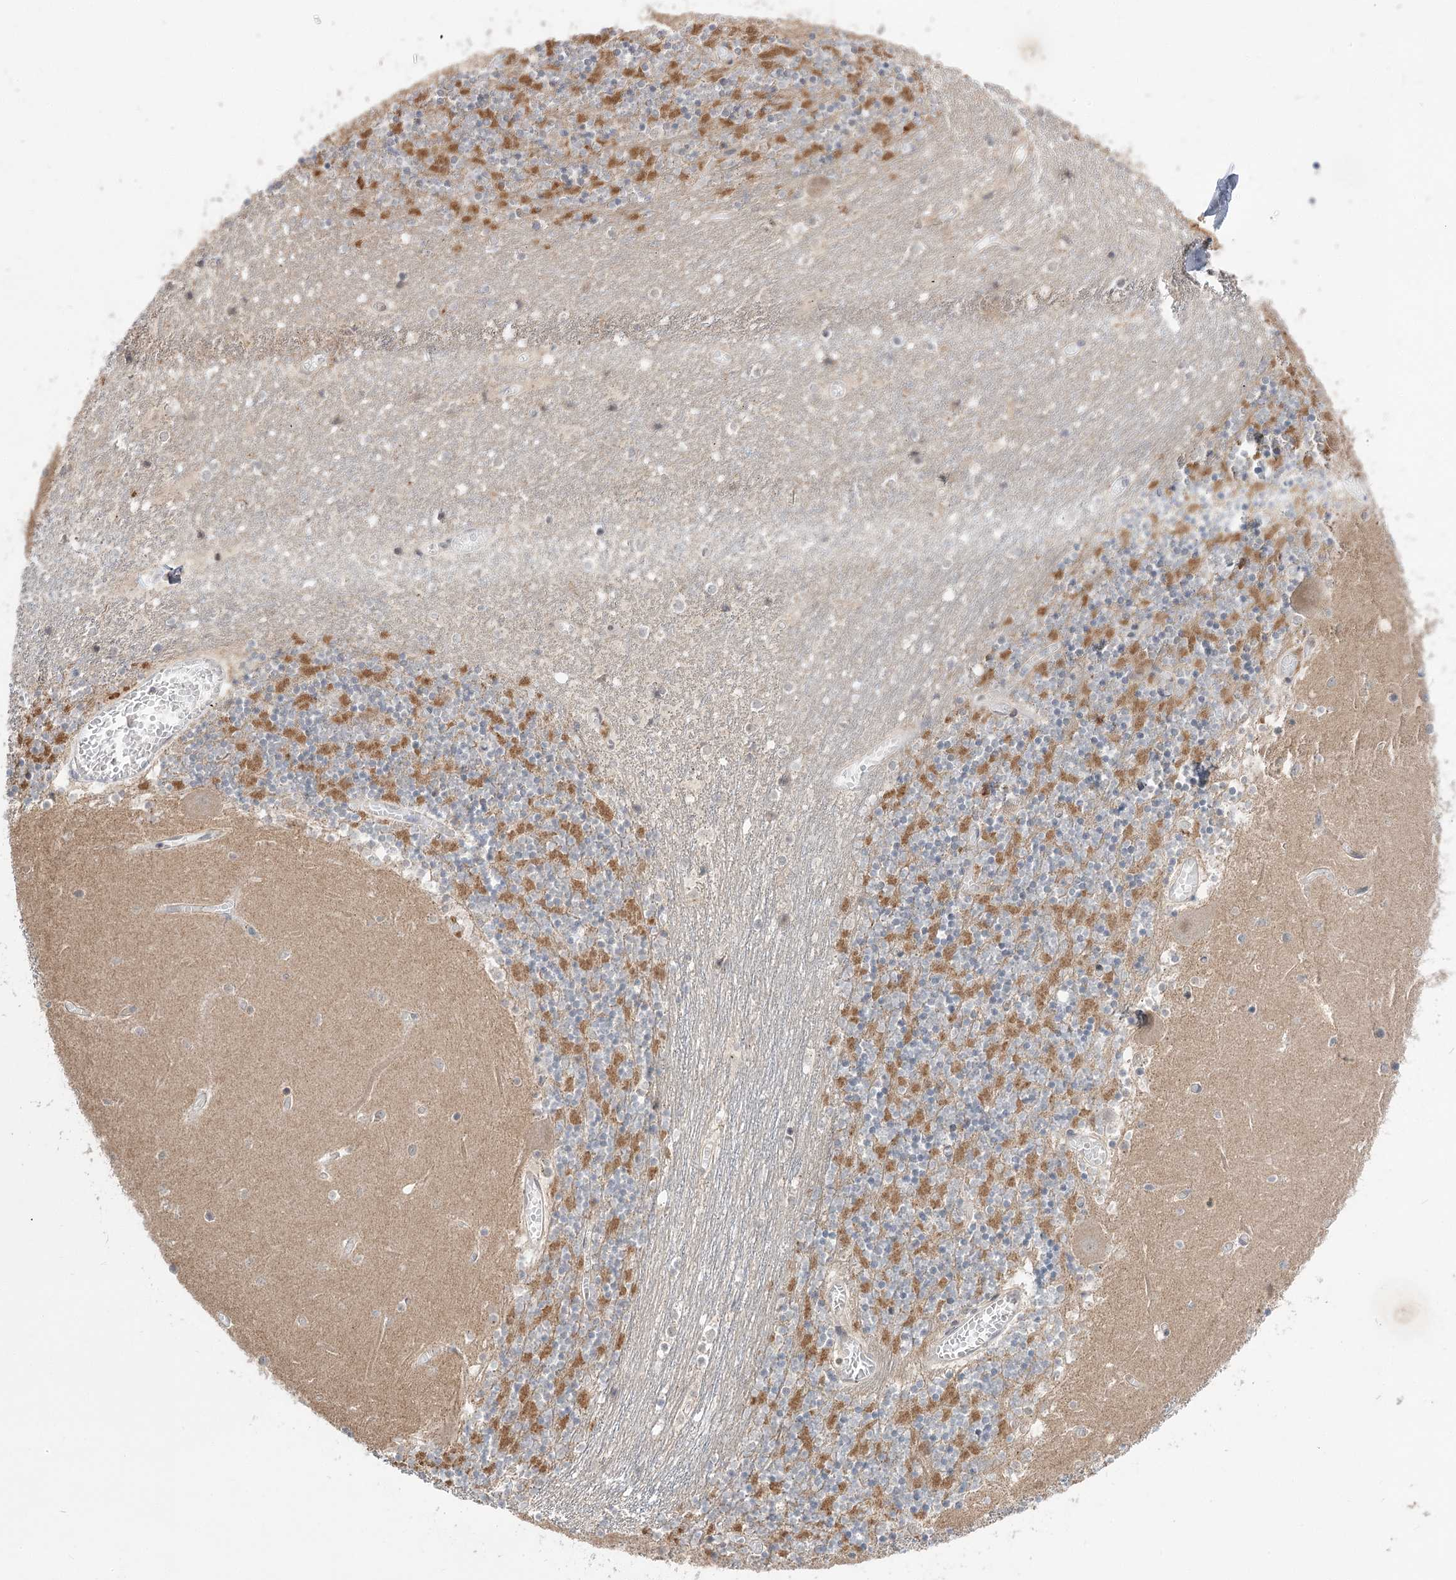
{"staining": {"intensity": "moderate", "quantity": "25%-75%", "location": "cytoplasmic/membranous"}, "tissue": "cerebellum", "cell_type": "Cells in granular layer", "image_type": "normal", "snomed": [{"axis": "morphology", "description": "Normal tissue, NOS"}, {"axis": "topography", "description": "Cerebellum"}], "caption": "The histopathology image displays staining of normal cerebellum, revealing moderate cytoplasmic/membranous protein expression (brown color) within cells in granular layer.", "gene": "HELT", "patient": {"sex": "female", "age": 28}}